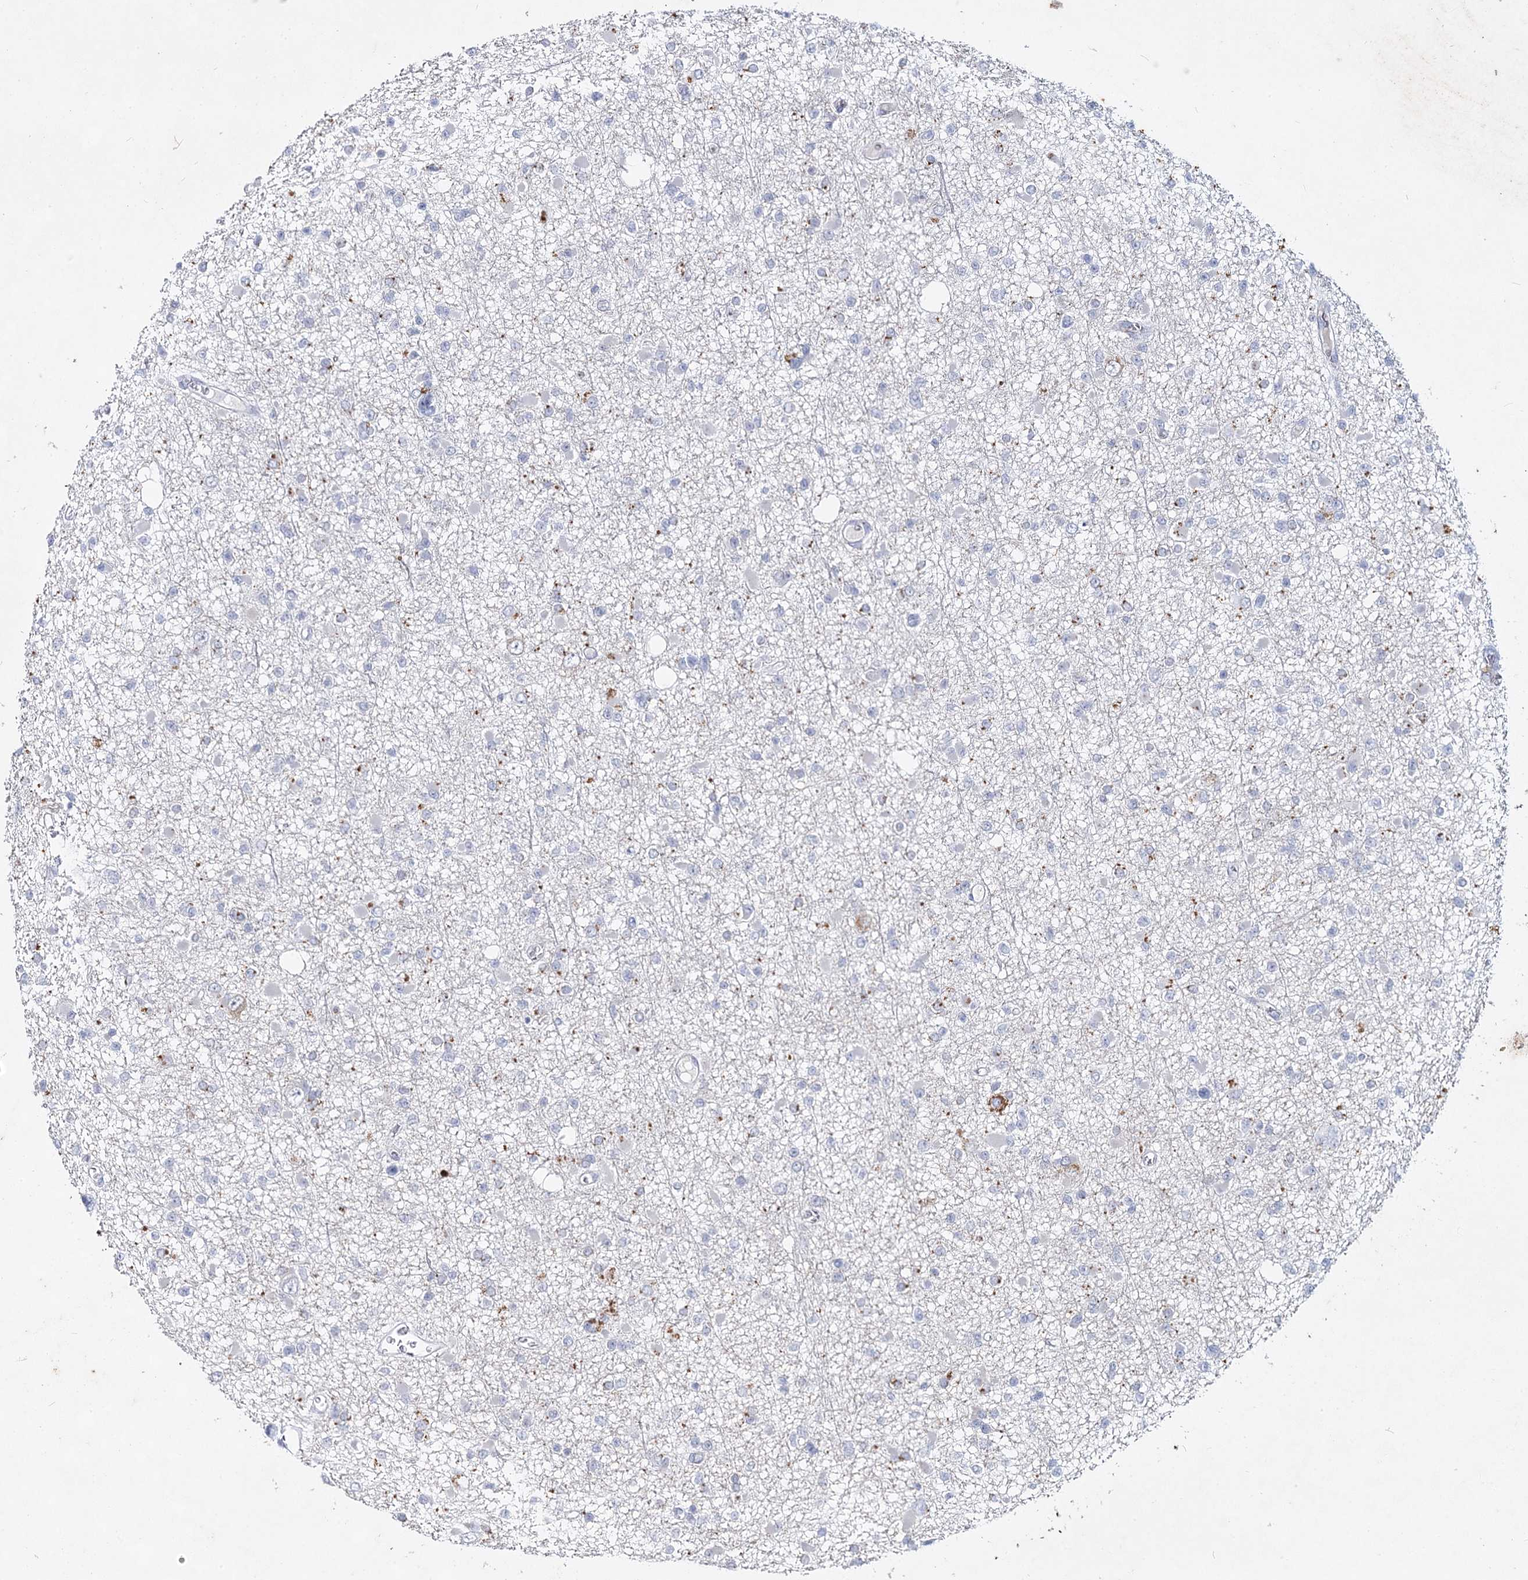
{"staining": {"intensity": "negative", "quantity": "none", "location": "none"}, "tissue": "glioma", "cell_type": "Tumor cells", "image_type": "cancer", "snomed": [{"axis": "morphology", "description": "Glioma, malignant, Low grade"}, {"axis": "topography", "description": "Brain"}], "caption": "Human glioma stained for a protein using immunohistochemistry shows no expression in tumor cells.", "gene": "CCDC73", "patient": {"sex": "female", "age": 22}}